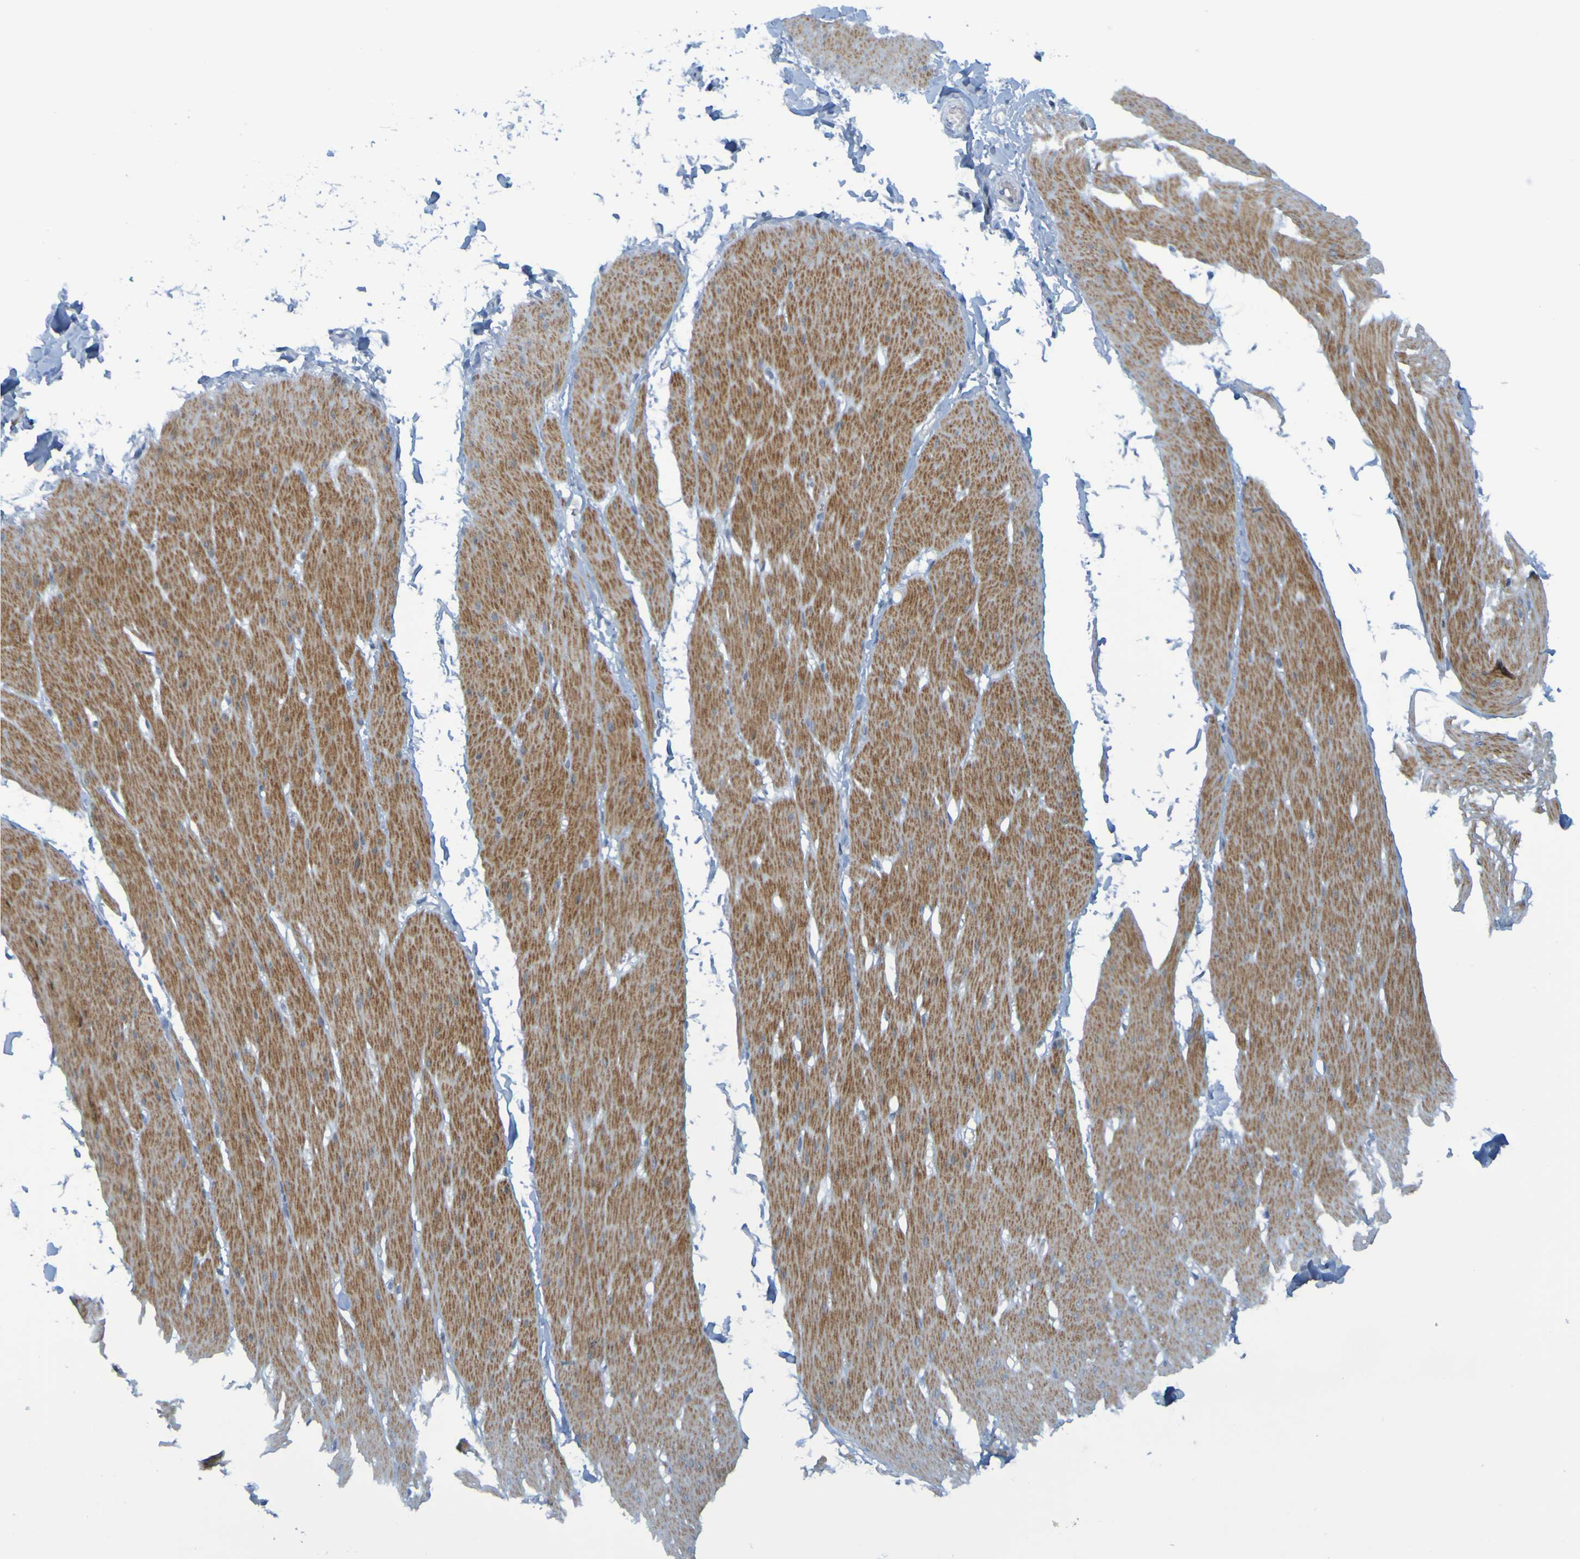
{"staining": {"intensity": "moderate", "quantity": ">75%", "location": "cytoplasmic/membranous"}, "tissue": "smooth muscle", "cell_type": "Smooth muscle cells", "image_type": "normal", "snomed": [{"axis": "morphology", "description": "Normal tissue, NOS"}, {"axis": "topography", "description": "Smooth muscle"}, {"axis": "topography", "description": "Colon"}], "caption": "Immunohistochemical staining of normal smooth muscle exhibits >75% levels of moderate cytoplasmic/membranous protein staining in approximately >75% of smooth muscle cells. Using DAB (brown) and hematoxylin (blue) stains, captured at high magnification using brightfield microscopy.", "gene": "USP36", "patient": {"sex": "male", "age": 67}}